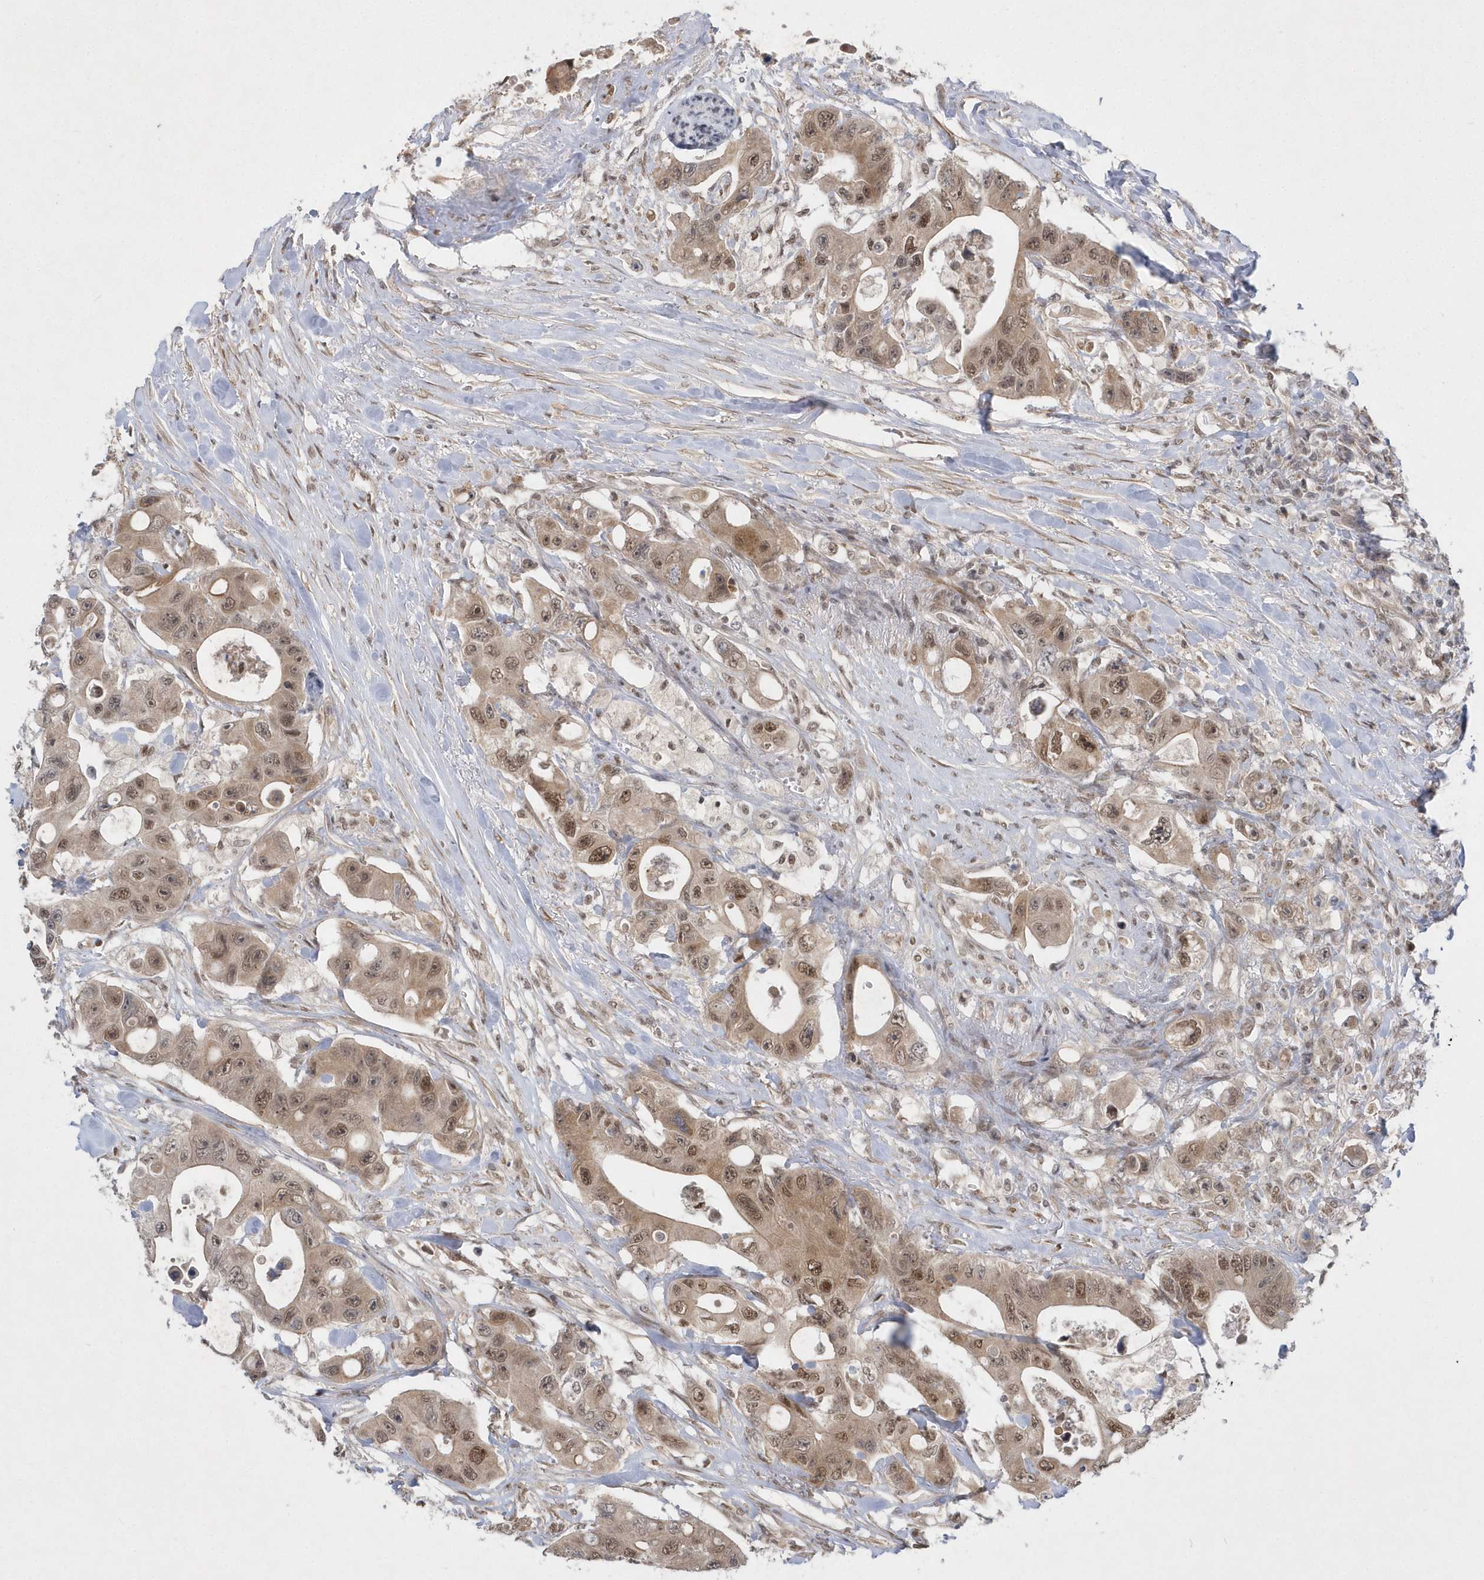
{"staining": {"intensity": "moderate", "quantity": ">75%", "location": "cytoplasmic/membranous,nuclear"}, "tissue": "colorectal cancer", "cell_type": "Tumor cells", "image_type": "cancer", "snomed": [{"axis": "morphology", "description": "Adenocarcinoma, NOS"}, {"axis": "topography", "description": "Colon"}], "caption": "Immunohistochemical staining of human colorectal adenocarcinoma demonstrates medium levels of moderate cytoplasmic/membranous and nuclear protein positivity in about >75% of tumor cells.", "gene": "MXI1", "patient": {"sex": "female", "age": 46}}